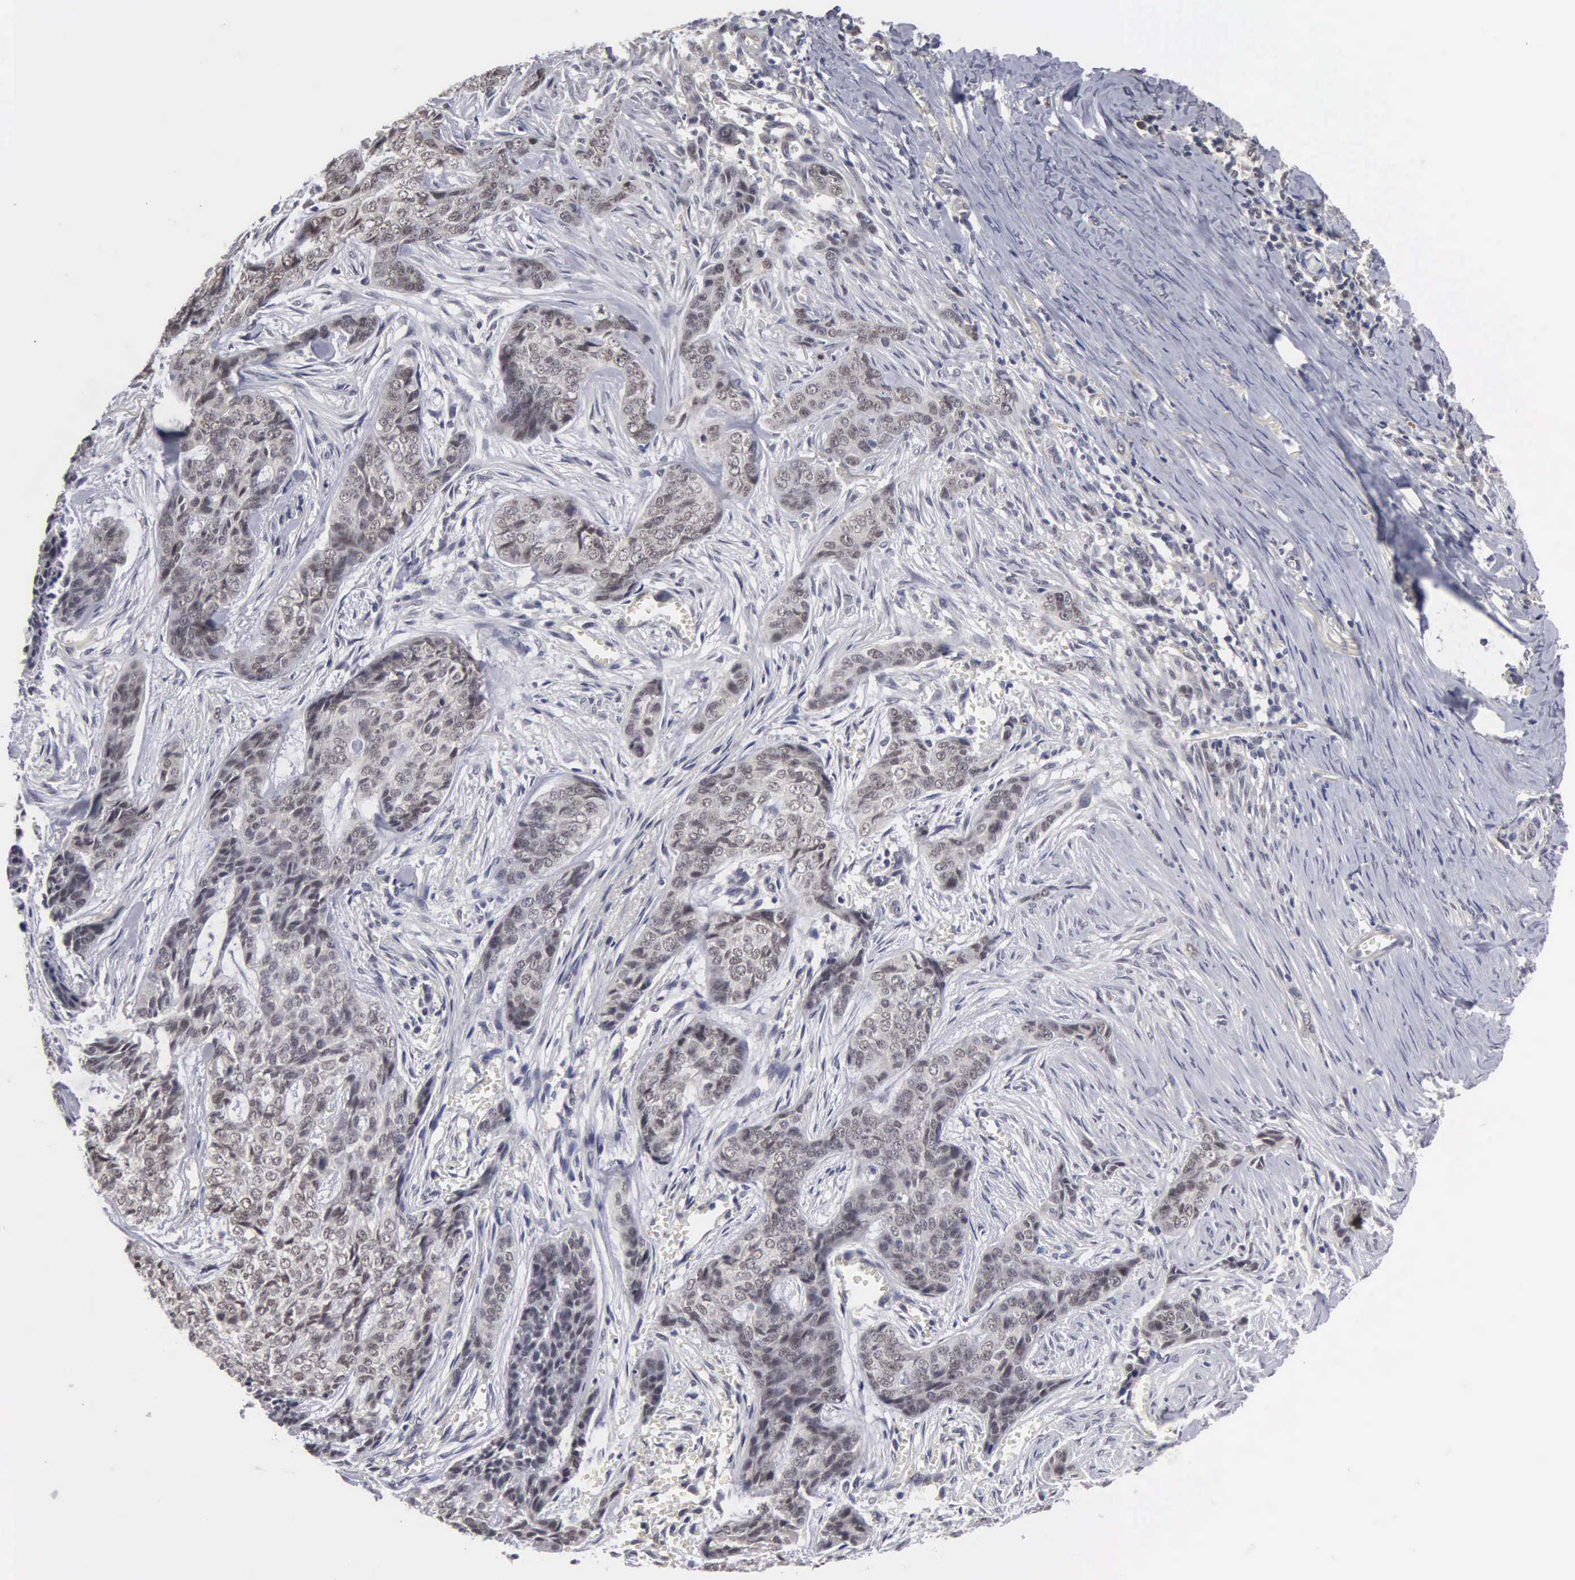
{"staining": {"intensity": "weak", "quantity": ">75%", "location": "nuclear"}, "tissue": "skin cancer", "cell_type": "Tumor cells", "image_type": "cancer", "snomed": [{"axis": "morphology", "description": "Normal tissue, NOS"}, {"axis": "morphology", "description": "Basal cell carcinoma"}, {"axis": "topography", "description": "Skin"}], "caption": "The image shows immunohistochemical staining of skin basal cell carcinoma. There is weak nuclear positivity is identified in approximately >75% of tumor cells.", "gene": "ZBTB33", "patient": {"sex": "female", "age": 65}}